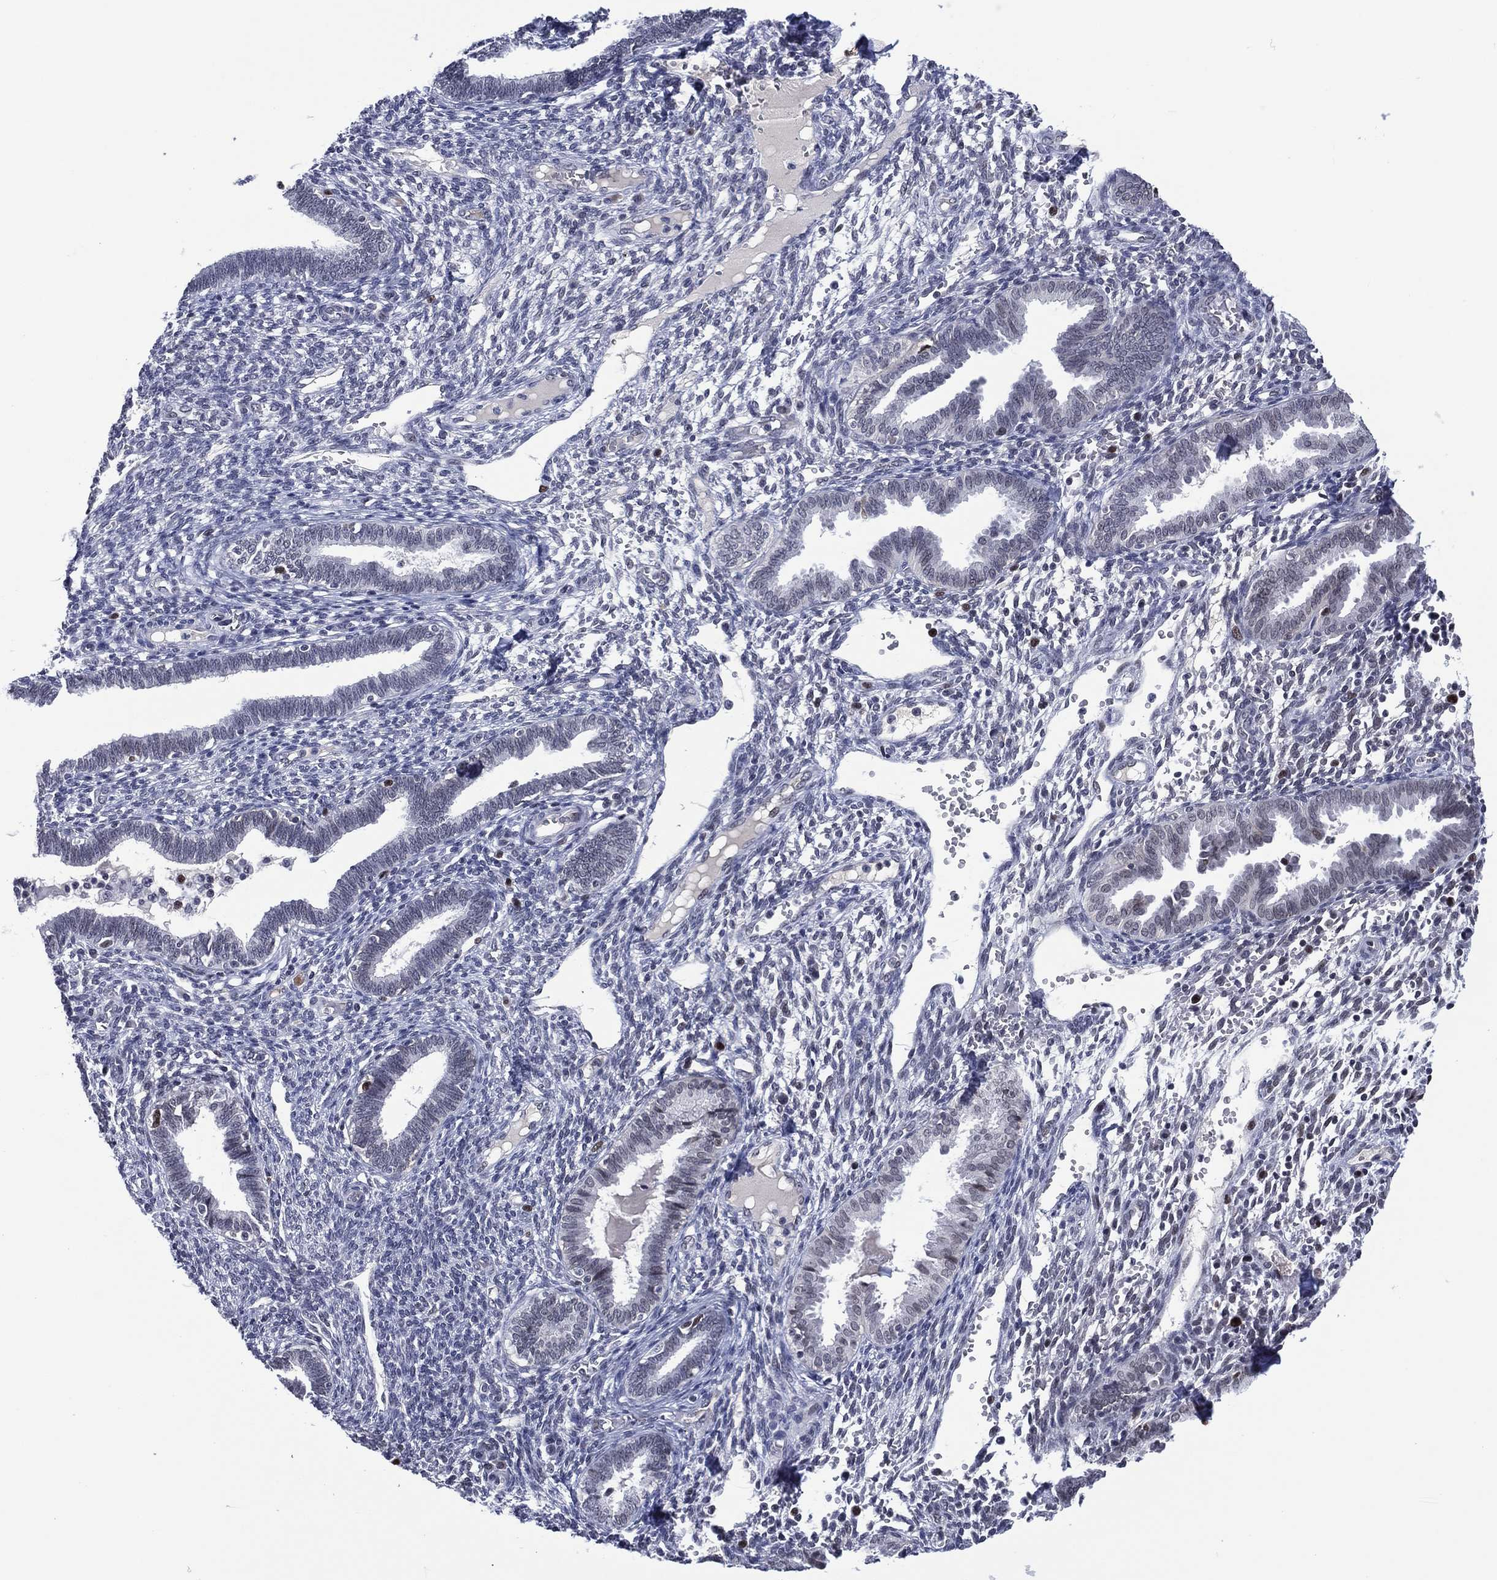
{"staining": {"intensity": "negative", "quantity": "none", "location": "none"}, "tissue": "endometrium", "cell_type": "Cells in endometrial stroma", "image_type": "normal", "snomed": [{"axis": "morphology", "description": "Normal tissue, NOS"}, {"axis": "topography", "description": "Endometrium"}], "caption": "The histopathology image displays no staining of cells in endometrial stroma in benign endometrium.", "gene": "GATA6", "patient": {"sex": "female", "age": 42}}